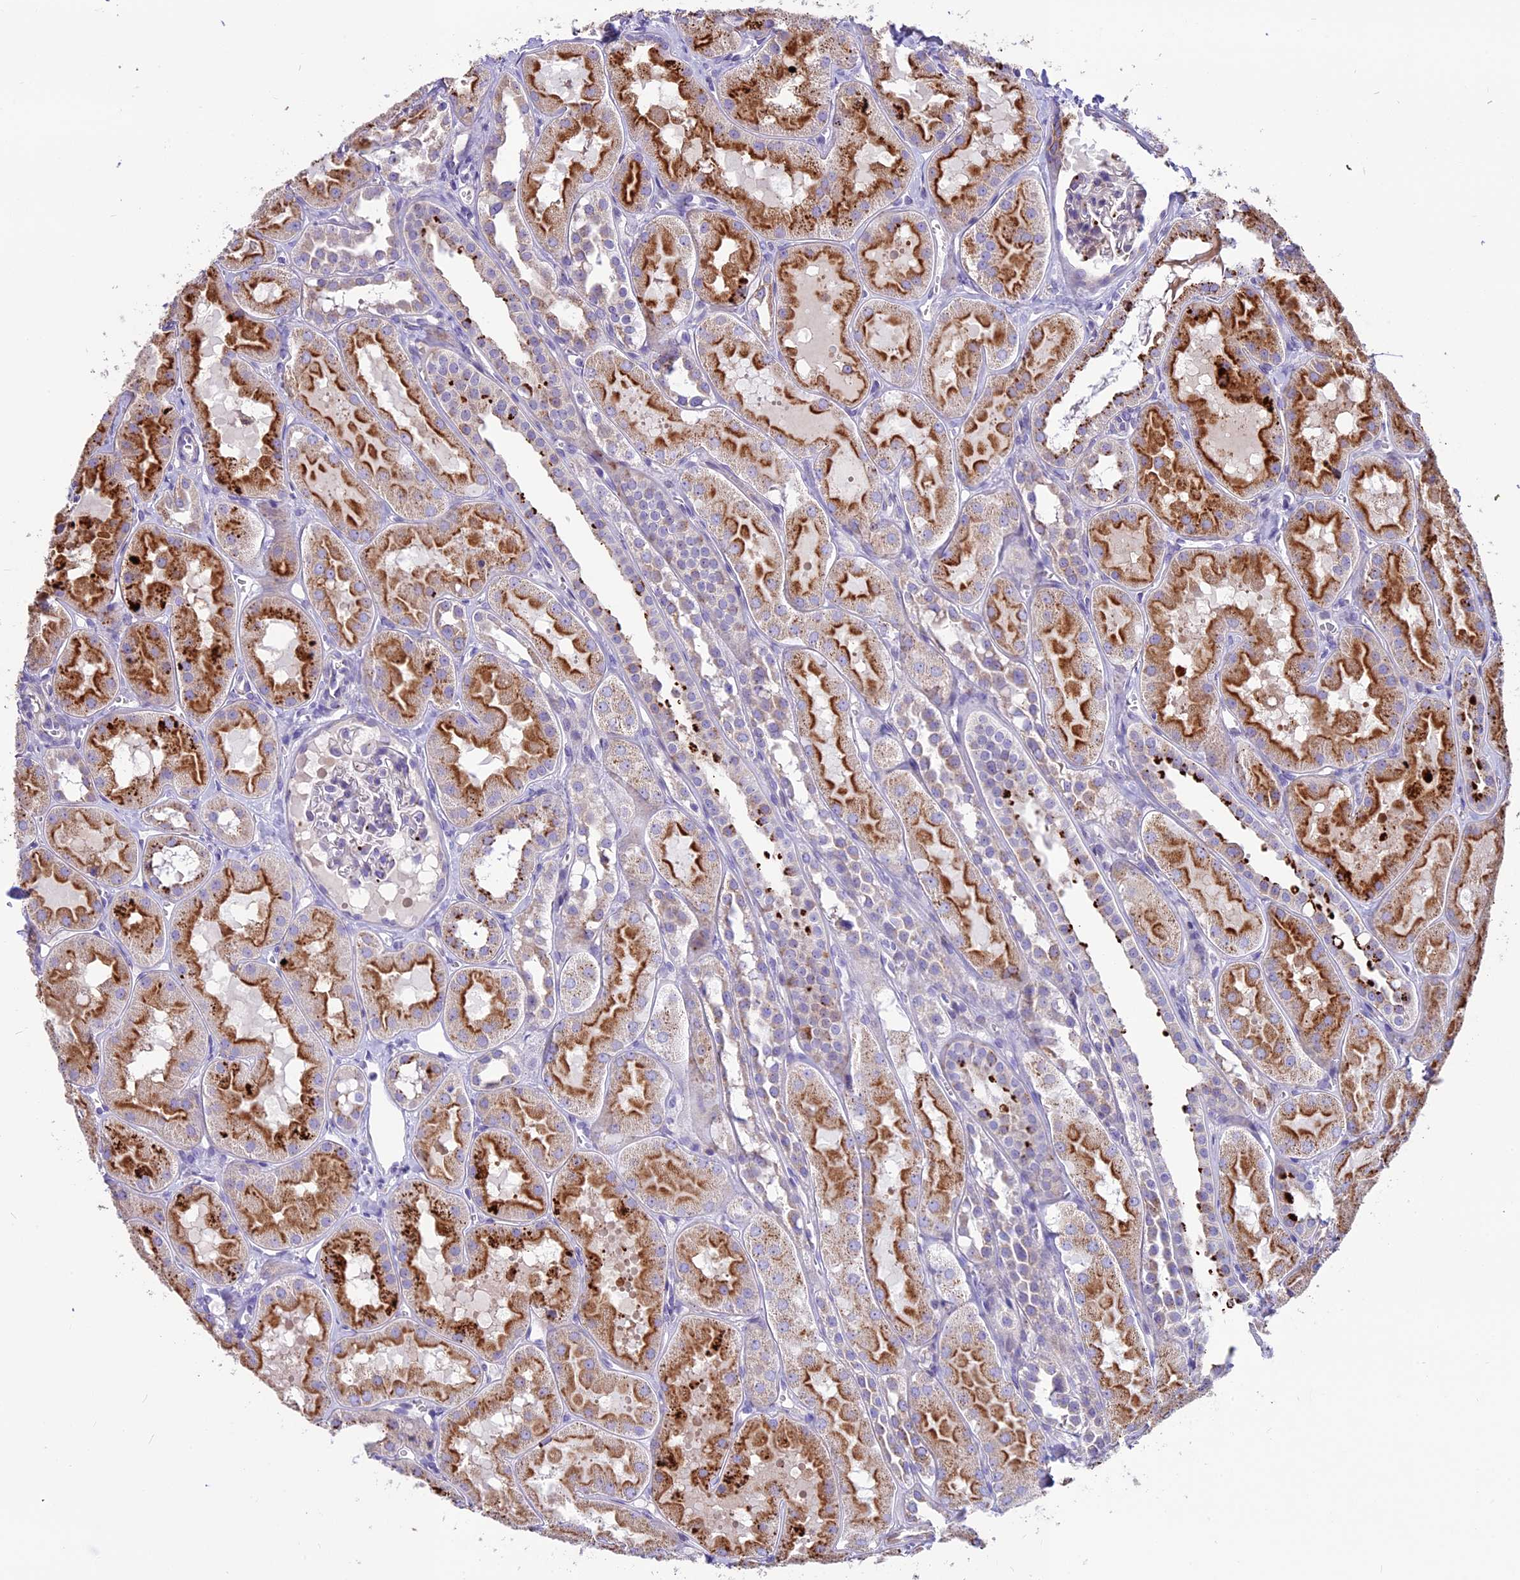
{"staining": {"intensity": "negative", "quantity": "none", "location": "none"}, "tissue": "kidney", "cell_type": "Cells in glomeruli", "image_type": "normal", "snomed": [{"axis": "morphology", "description": "Normal tissue, NOS"}, {"axis": "topography", "description": "Kidney"}, {"axis": "topography", "description": "Urinary bladder"}], "caption": "IHC photomicrograph of unremarkable kidney stained for a protein (brown), which shows no positivity in cells in glomeruli. (Immunohistochemistry (ihc), brightfield microscopy, high magnification).", "gene": "THRSP", "patient": {"sex": "male", "age": 16}}